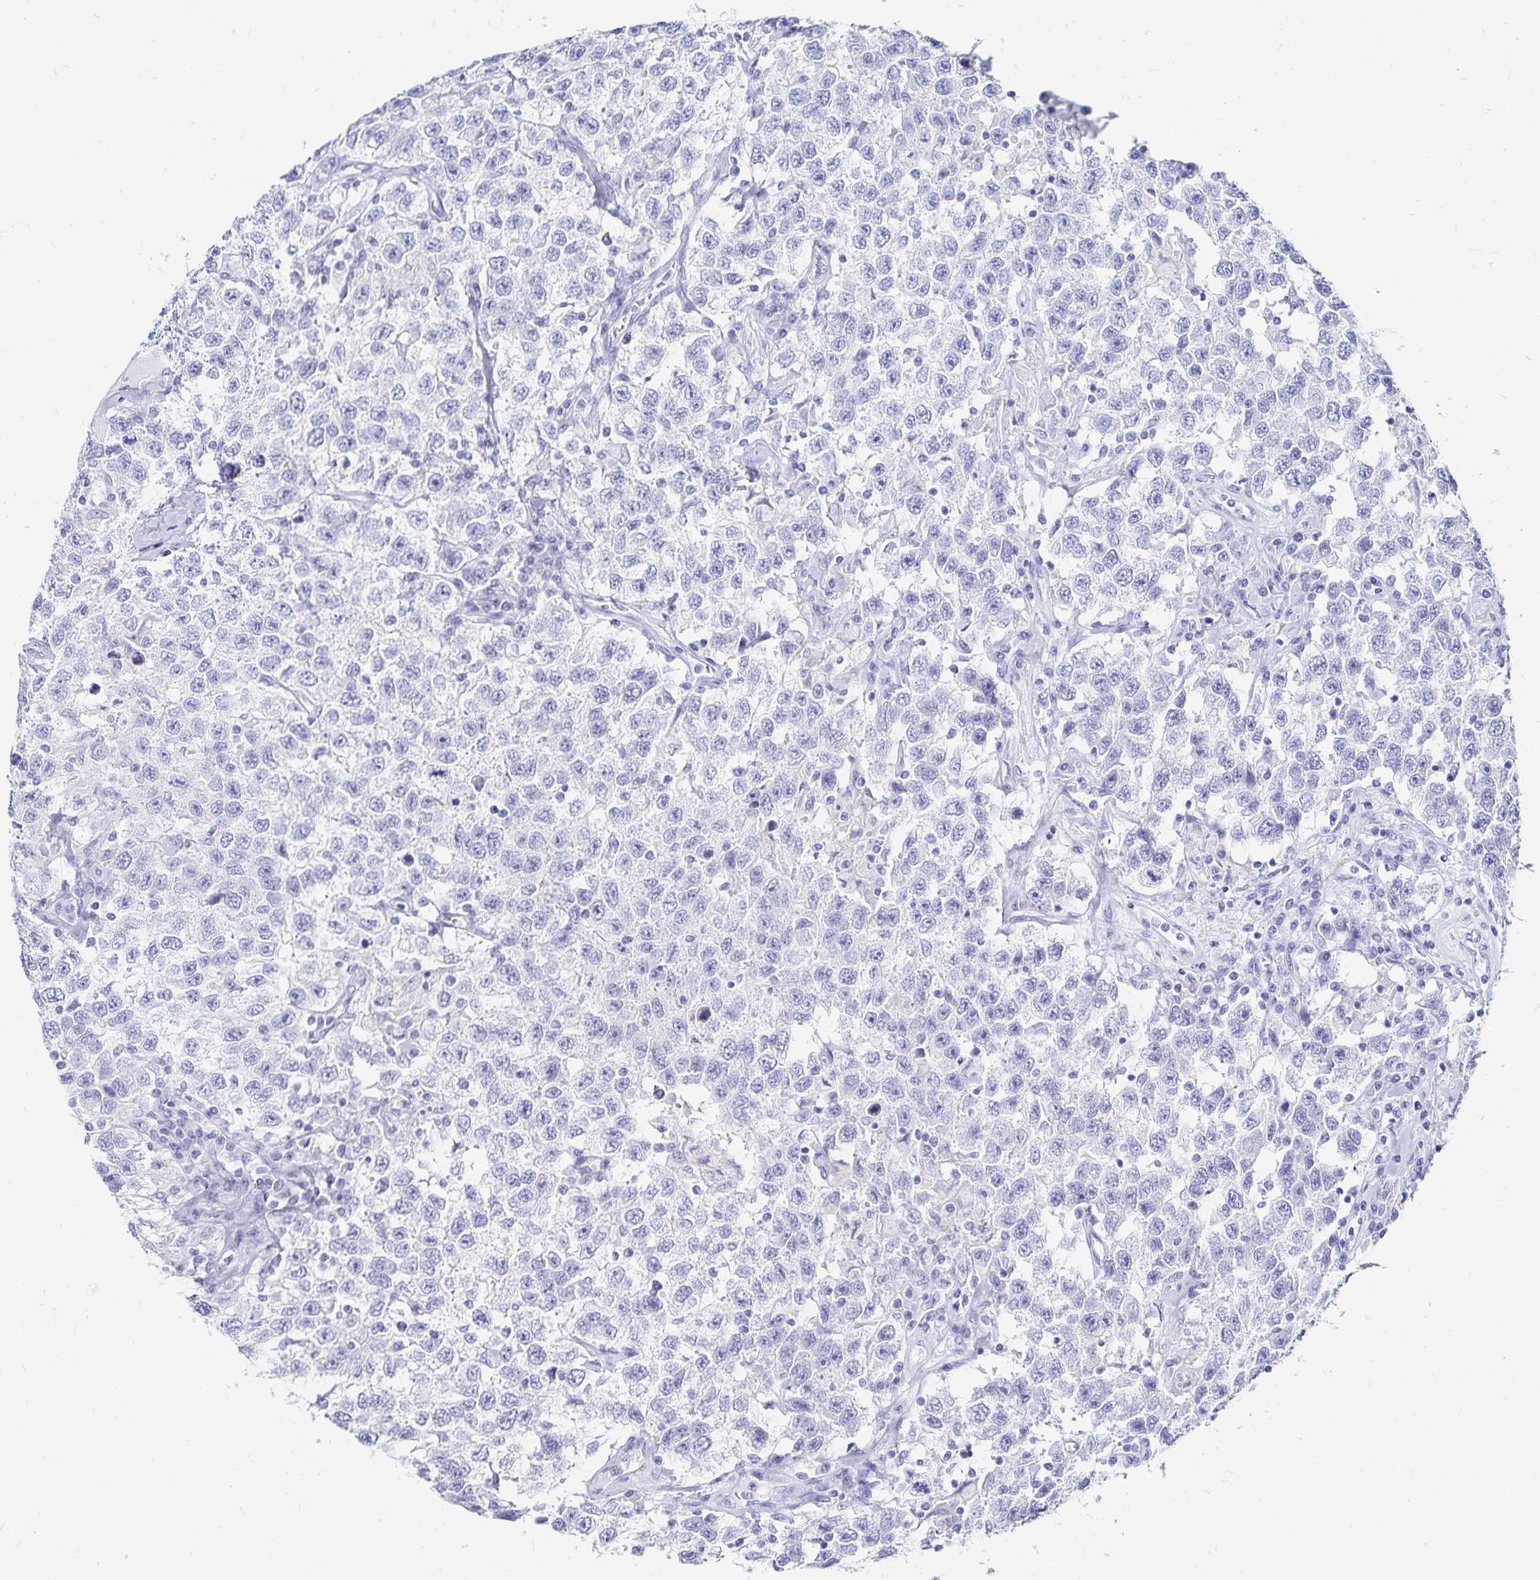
{"staining": {"intensity": "negative", "quantity": "none", "location": "none"}, "tissue": "testis cancer", "cell_type": "Tumor cells", "image_type": "cancer", "snomed": [{"axis": "morphology", "description": "Seminoma, NOS"}, {"axis": "topography", "description": "Testis"}], "caption": "Immunohistochemistry (IHC) photomicrograph of neoplastic tissue: human seminoma (testis) stained with DAB (3,3'-diaminobenzidine) shows no significant protein staining in tumor cells.", "gene": "TNIP1", "patient": {"sex": "male", "age": 41}}